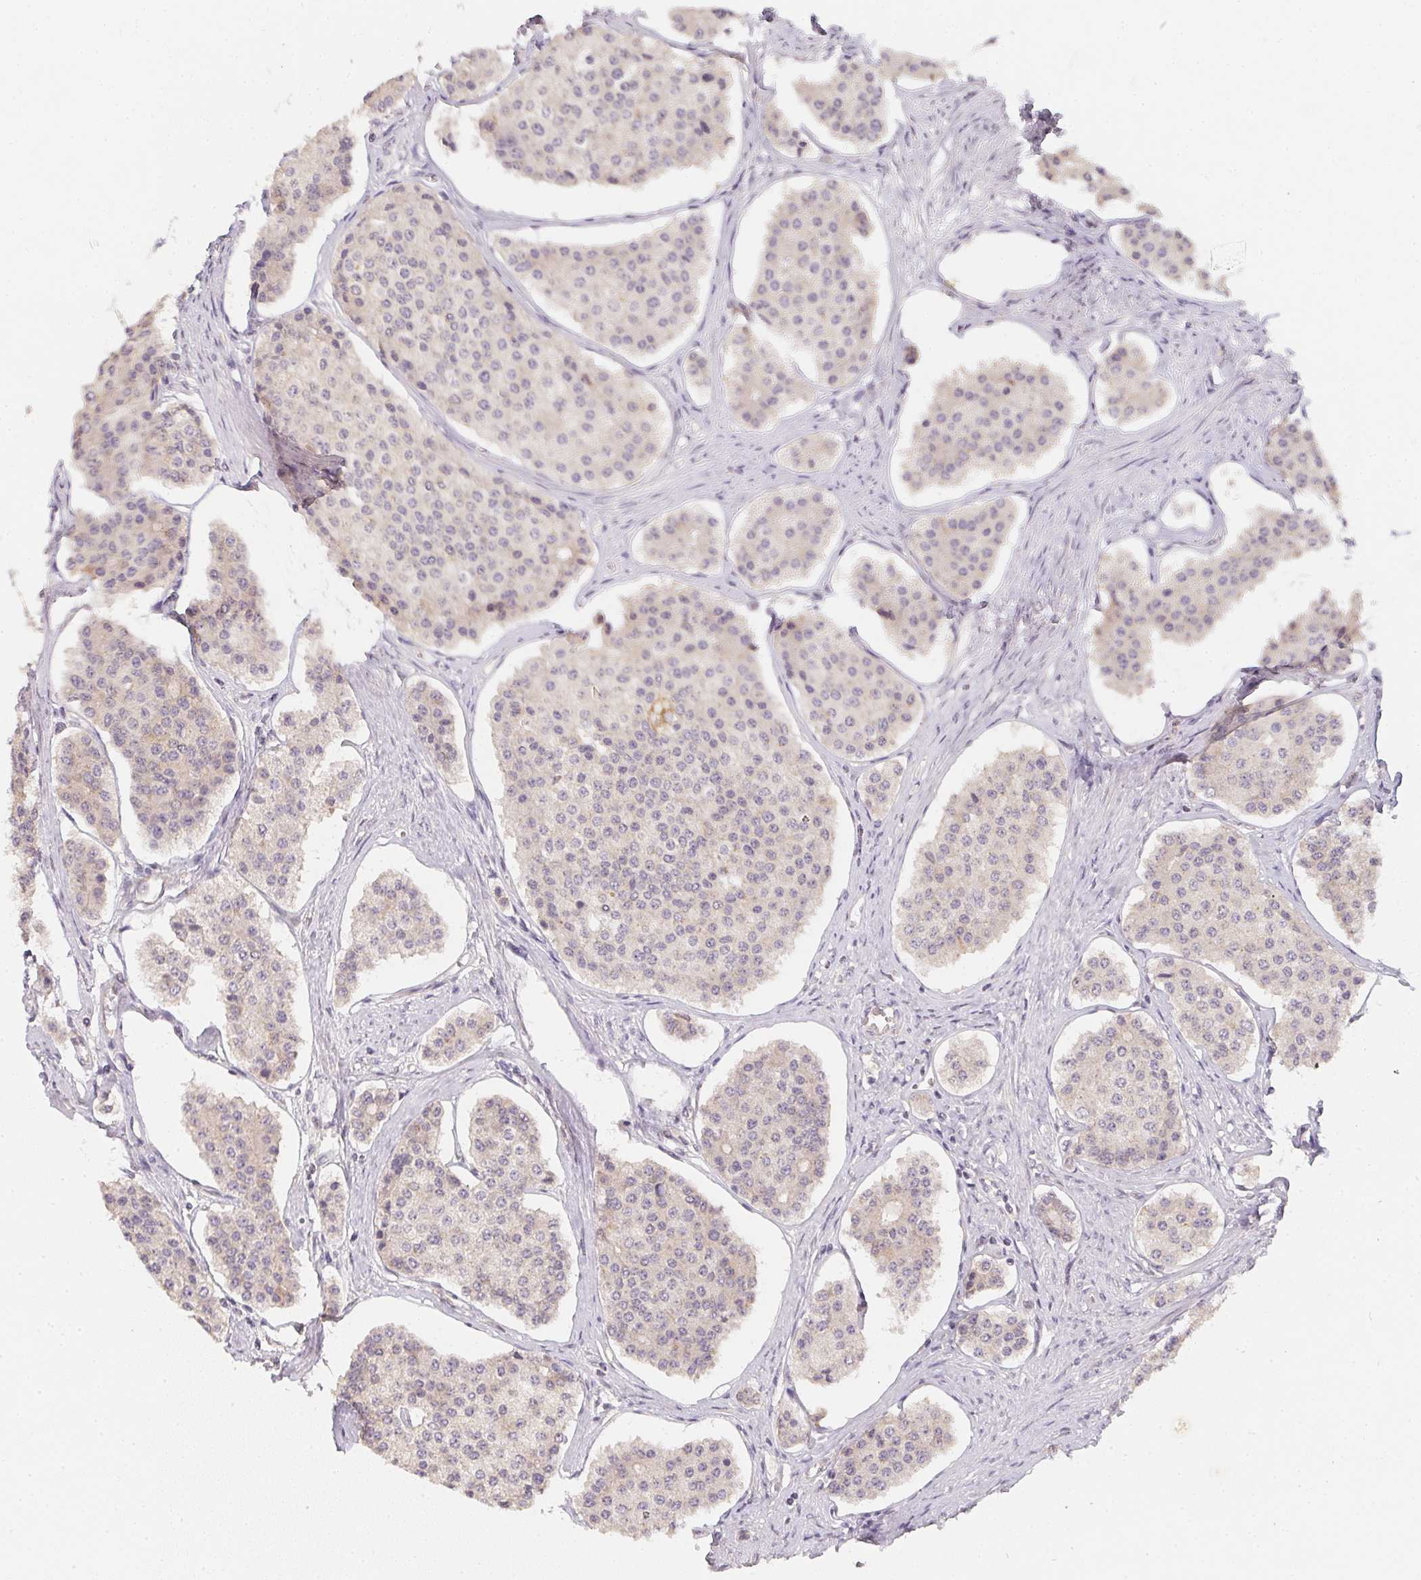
{"staining": {"intensity": "weak", "quantity": "<25%", "location": "cytoplasmic/membranous"}, "tissue": "carcinoid", "cell_type": "Tumor cells", "image_type": "cancer", "snomed": [{"axis": "morphology", "description": "Carcinoid, malignant, NOS"}, {"axis": "topography", "description": "Small intestine"}], "caption": "An immunohistochemistry micrograph of carcinoid is shown. There is no staining in tumor cells of carcinoid.", "gene": "SOAT1", "patient": {"sex": "female", "age": 65}}